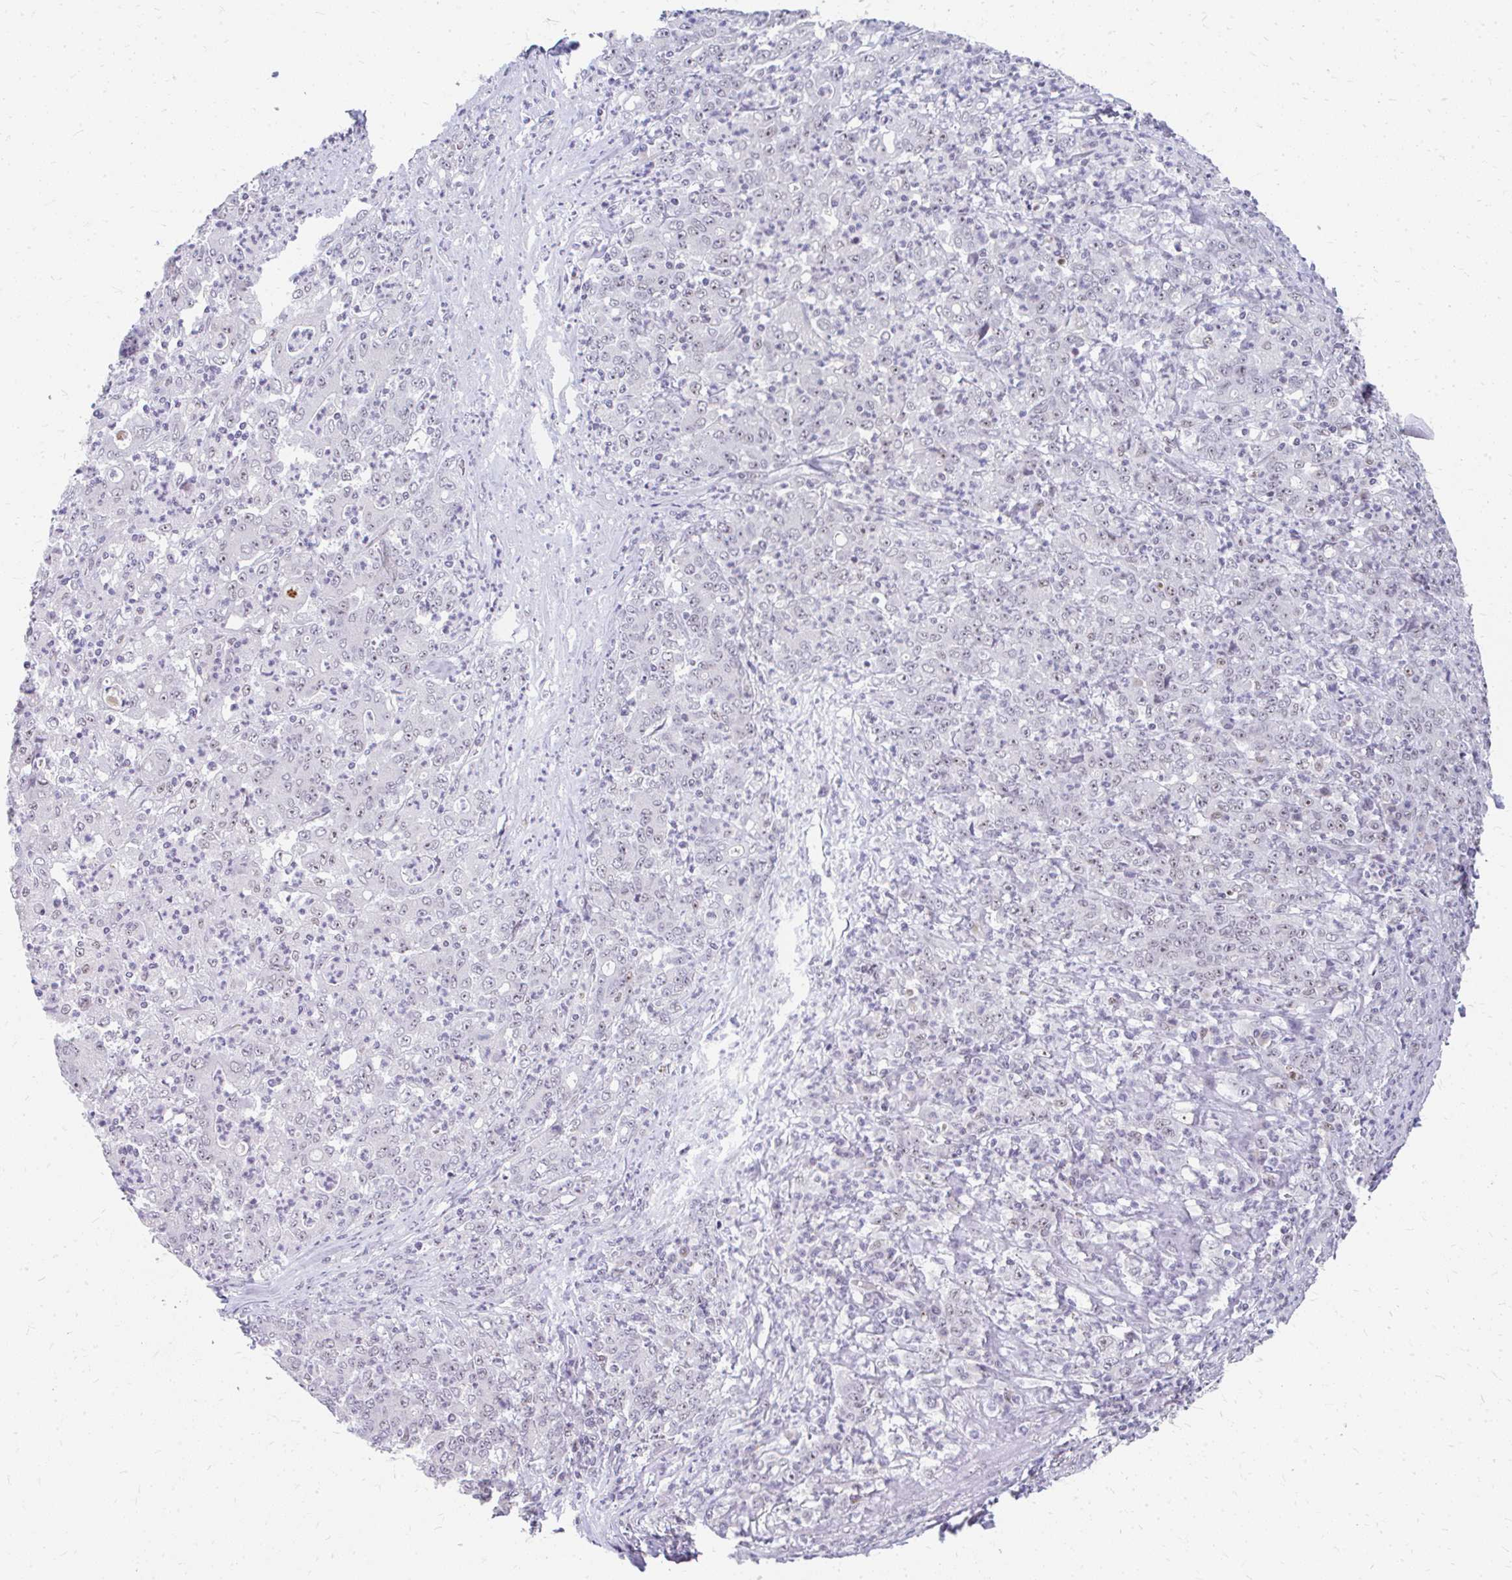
{"staining": {"intensity": "weak", "quantity": "25%-75%", "location": "nuclear"}, "tissue": "stomach cancer", "cell_type": "Tumor cells", "image_type": "cancer", "snomed": [{"axis": "morphology", "description": "Adenocarcinoma, NOS"}, {"axis": "topography", "description": "Stomach, lower"}], "caption": "A brown stain highlights weak nuclear positivity of a protein in human adenocarcinoma (stomach) tumor cells. (DAB = brown stain, brightfield microscopy at high magnification).", "gene": "GTF2H1", "patient": {"sex": "female", "age": 71}}